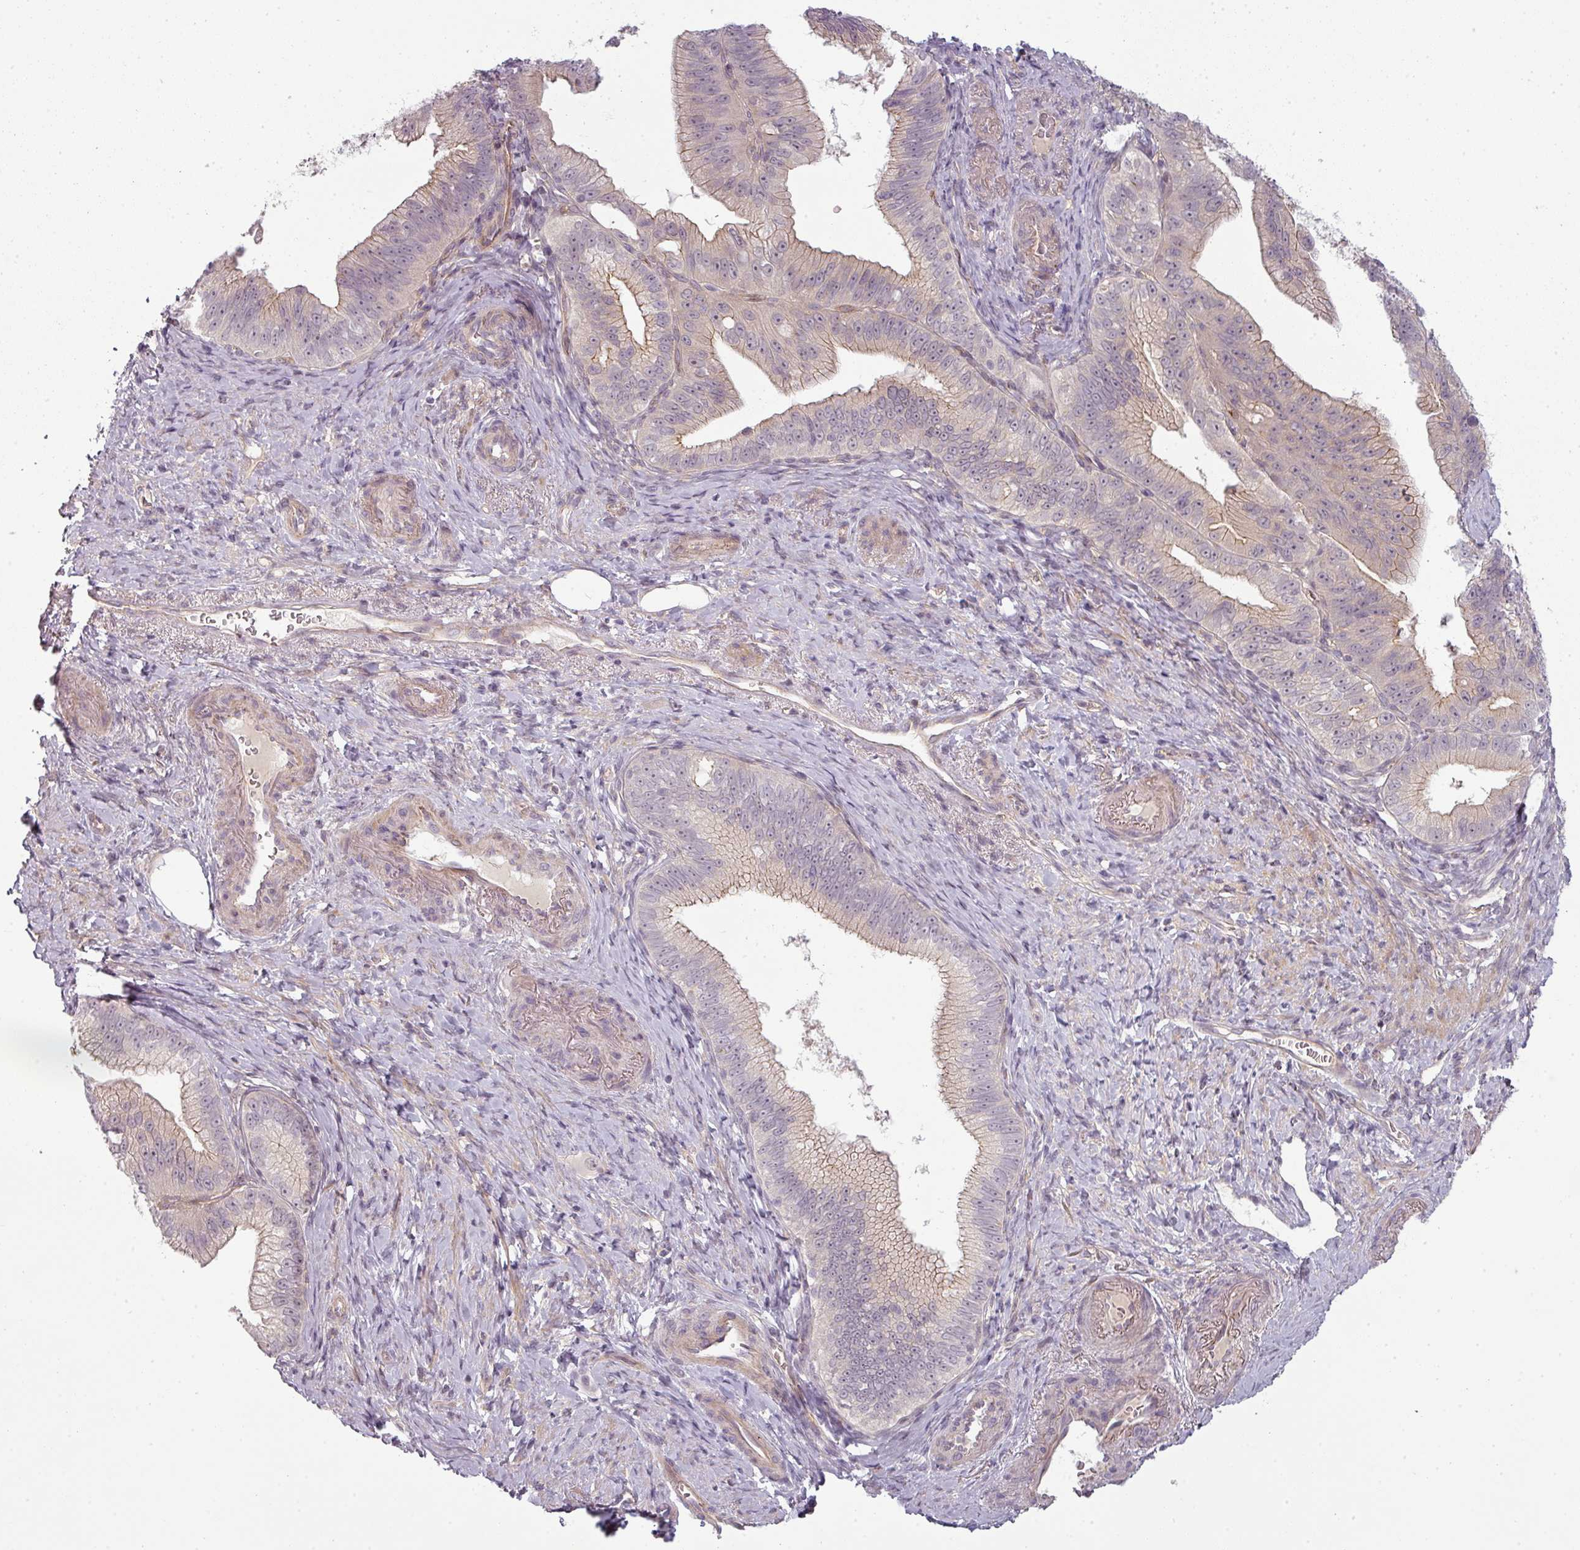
{"staining": {"intensity": "weak", "quantity": "25%-75%", "location": "cytoplasmic/membranous"}, "tissue": "pancreatic cancer", "cell_type": "Tumor cells", "image_type": "cancer", "snomed": [{"axis": "morphology", "description": "Adenocarcinoma, NOS"}, {"axis": "topography", "description": "Pancreas"}], "caption": "Weak cytoplasmic/membranous positivity is present in approximately 25%-75% of tumor cells in pancreatic cancer (adenocarcinoma).", "gene": "SLC16A9", "patient": {"sex": "male", "age": 70}}